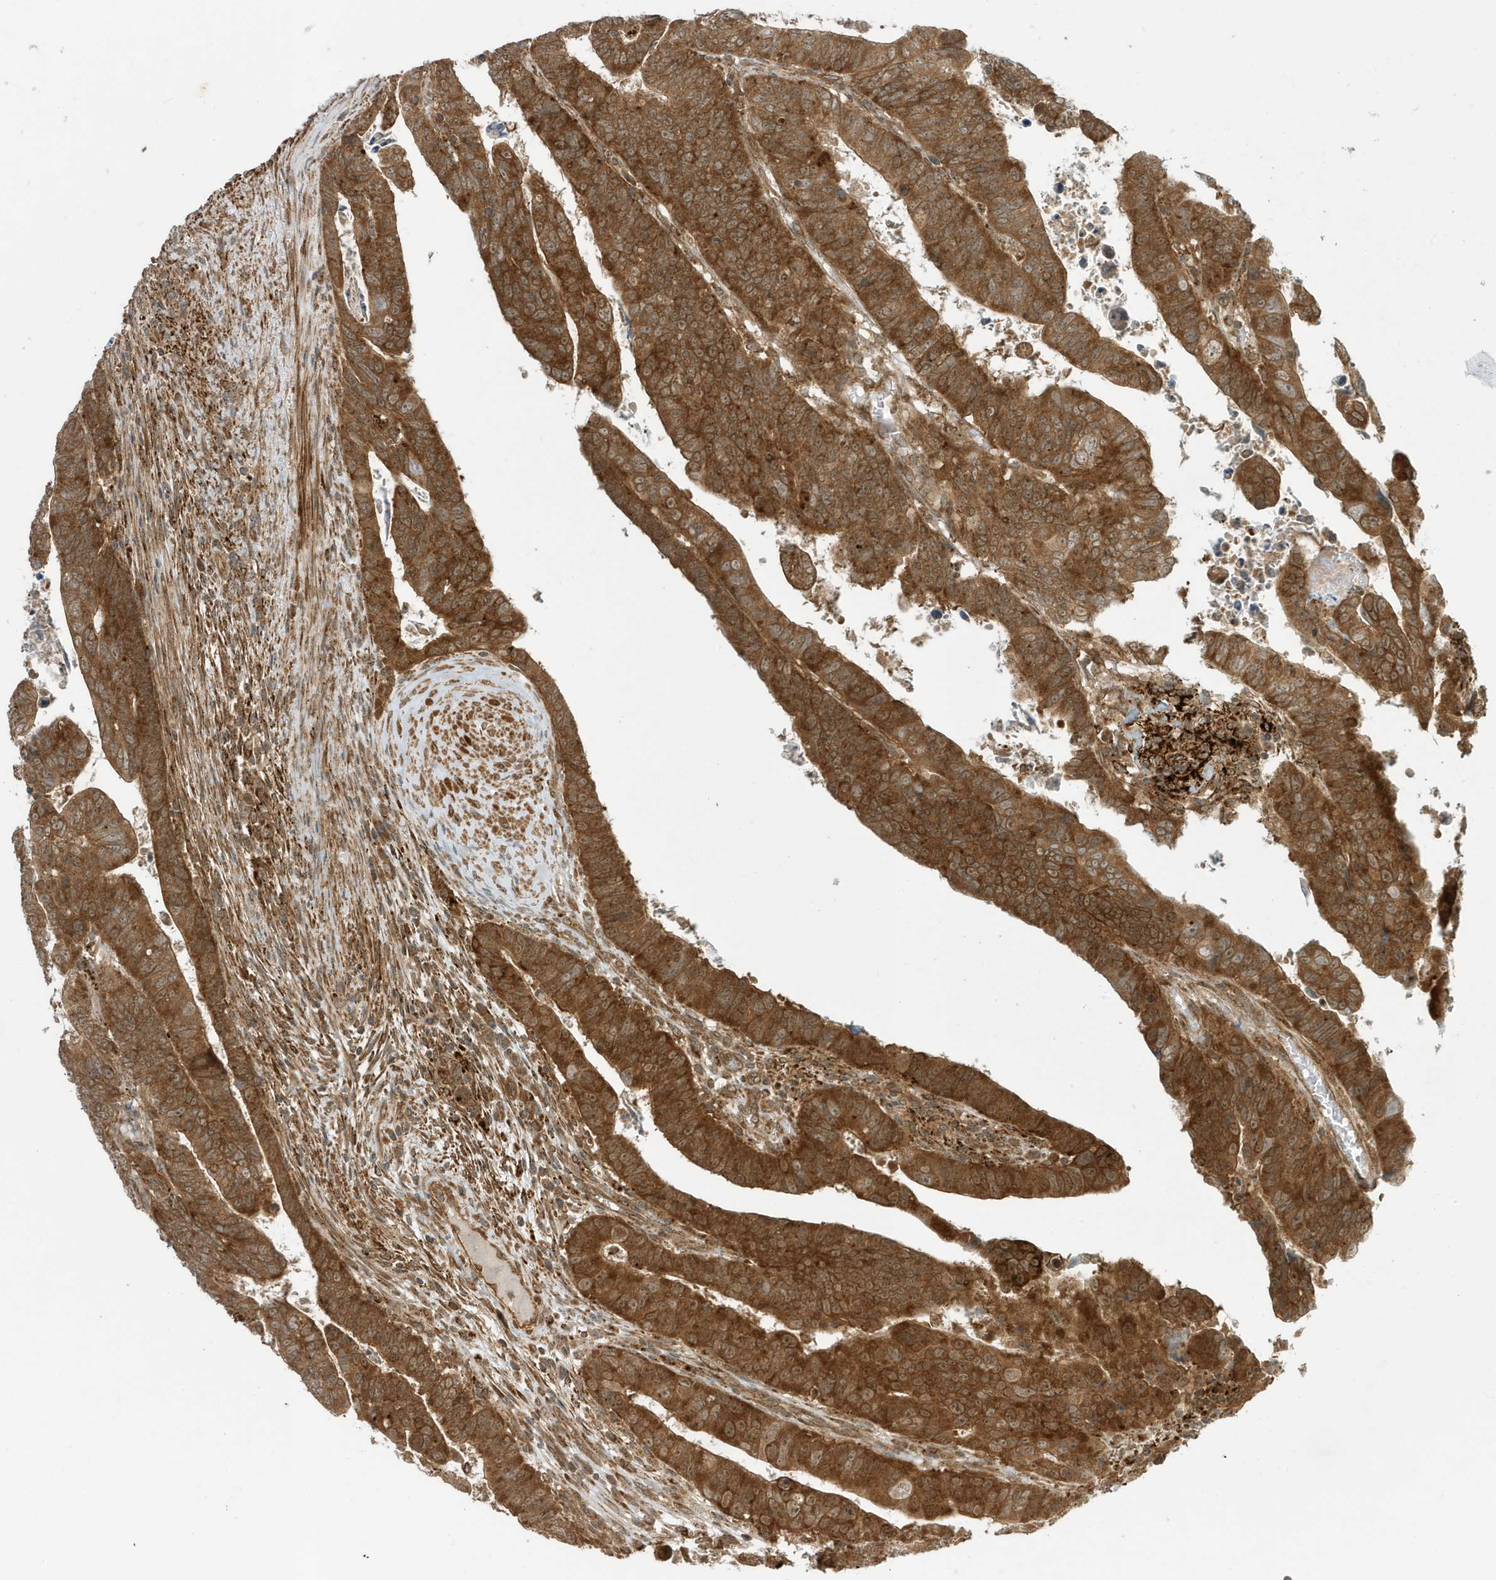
{"staining": {"intensity": "strong", "quantity": ">75%", "location": "cytoplasmic/membranous"}, "tissue": "colorectal cancer", "cell_type": "Tumor cells", "image_type": "cancer", "snomed": [{"axis": "morphology", "description": "Normal tissue, NOS"}, {"axis": "morphology", "description": "Adenocarcinoma, NOS"}, {"axis": "topography", "description": "Rectum"}], "caption": "Colorectal cancer tissue displays strong cytoplasmic/membranous staining in approximately >75% of tumor cells", "gene": "DHX36", "patient": {"sex": "female", "age": 65}}